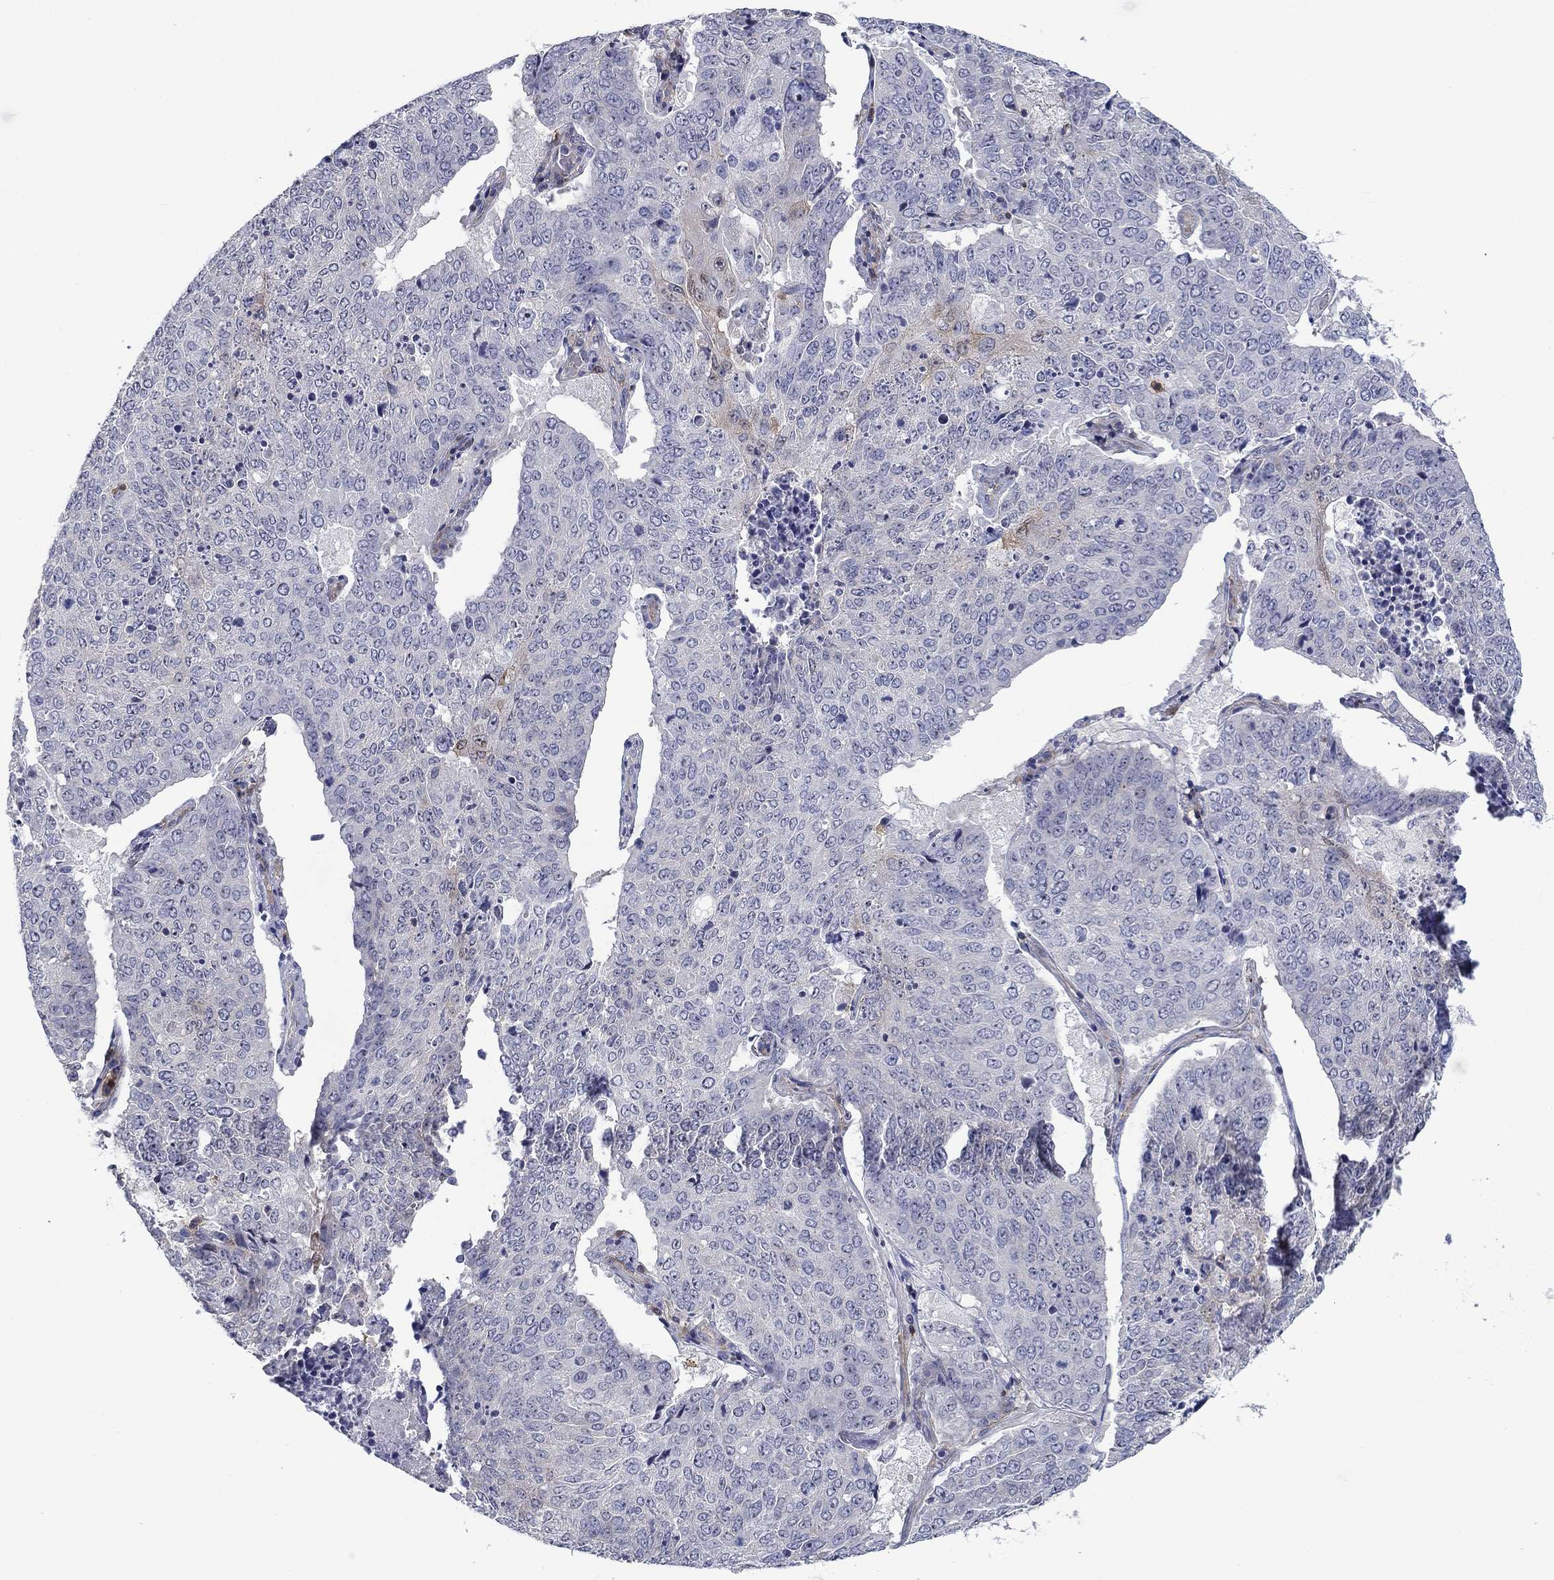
{"staining": {"intensity": "negative", "quantity": "none", "location": "none"}, "tissue": "lung cancer", "cell_type": "Tumor cells", "image_type": "cancer", "snomed": [{"axis": "morphology", "description": "Normal tissue, NOS"}, {"axis": "morphology", "description": "Squamous cell carcinoma, NOS"}, {"axis": "topography", "description": "Bronchus"}, {"axis": "topography", "description": "Lung"}], "caption": "DAB (3,3'-diaminobenzidine) immunohistochemical staining of lung cancer (squamous cell carcinoma) displays no significant positivity in tumor cells. The staining is performed using DAB (3,3'-diaminobenzidine) brown chromogen with nuclei counter-stained in using hematoxylin.", "gene": "SIT1", "patient": {"sex": "male", "age": 64}}